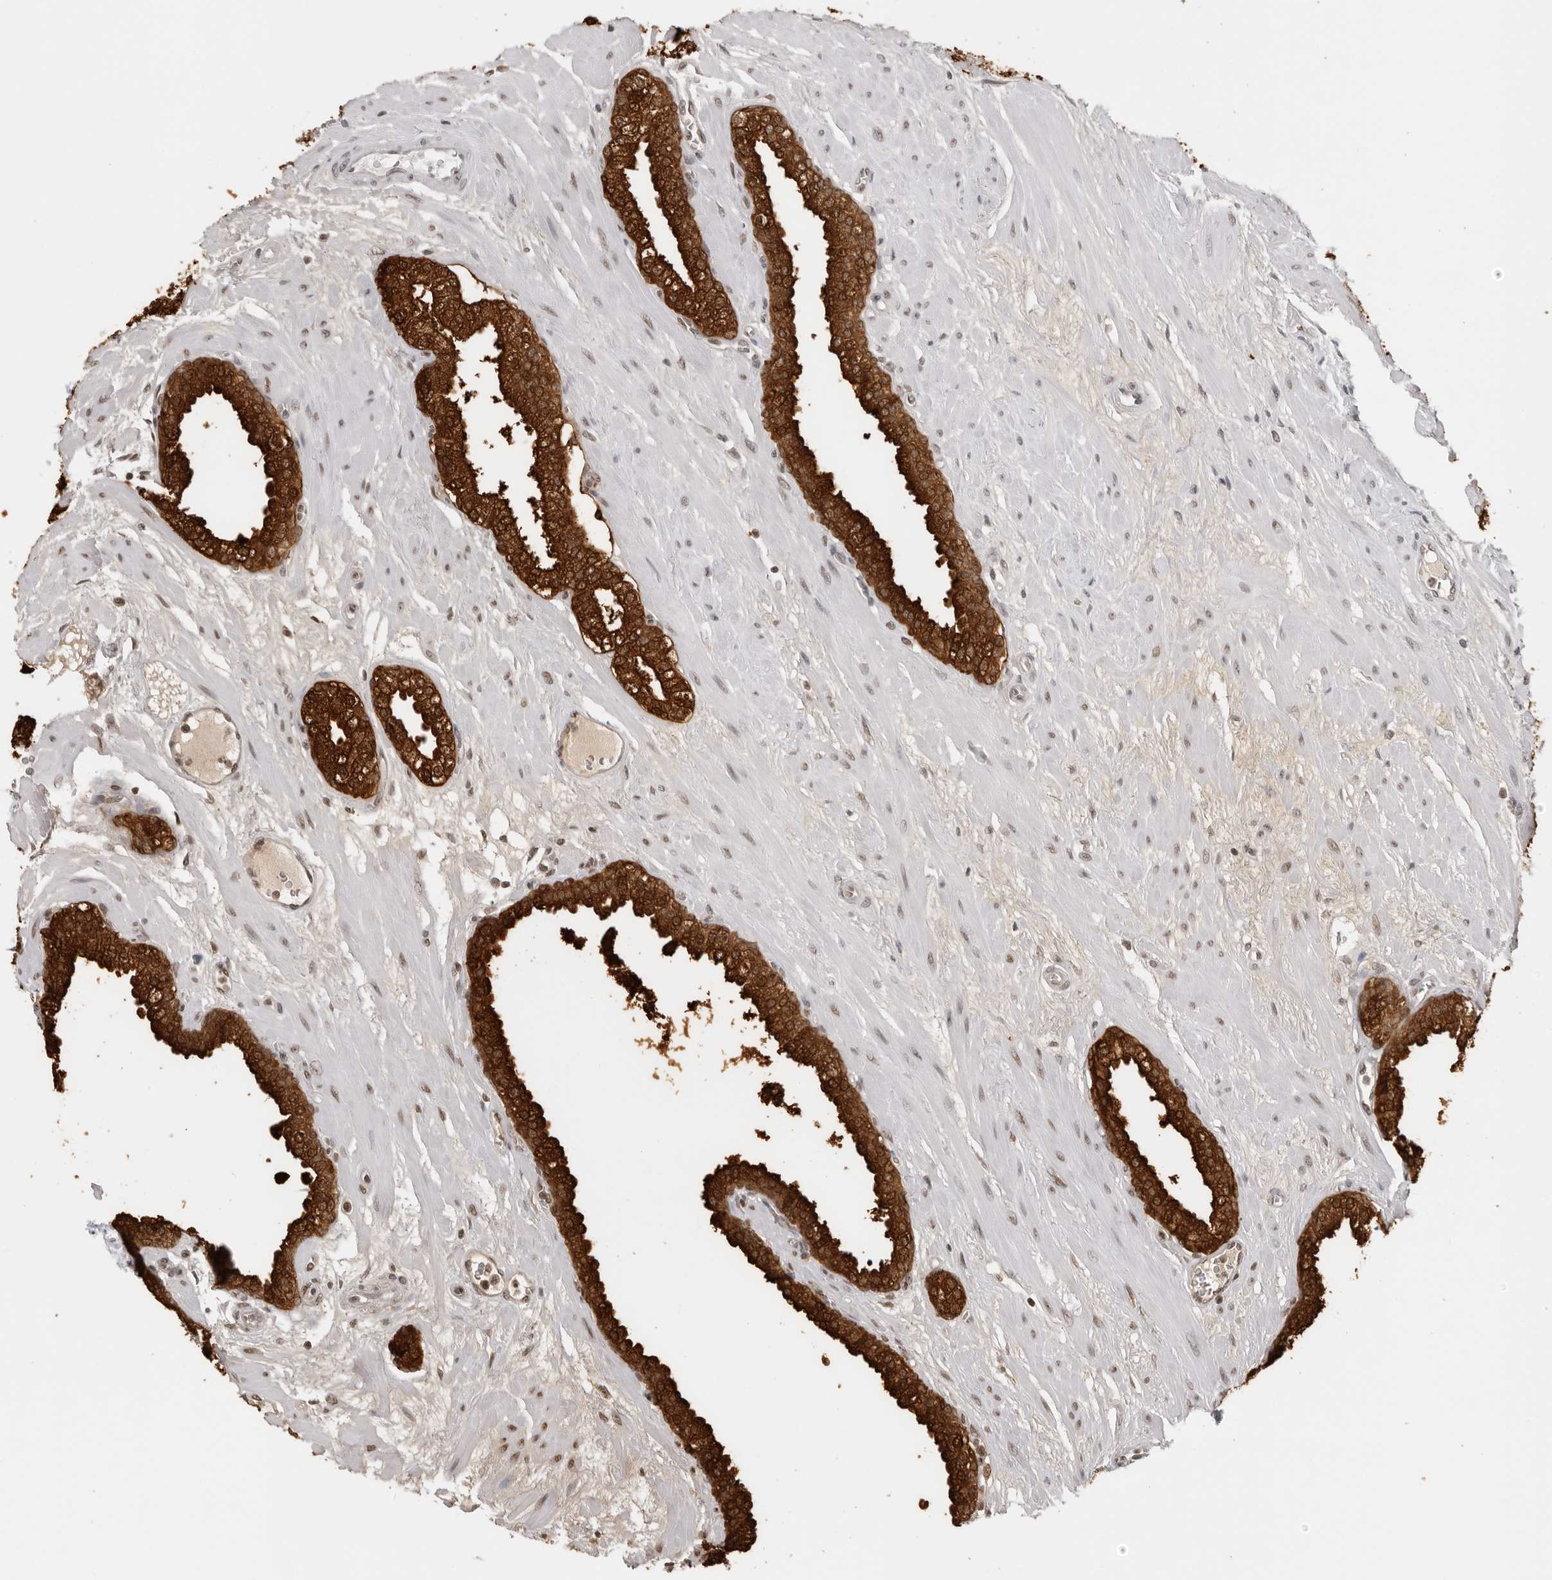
{"staining": {"intensity": "strong", "quantity": ">75%", "location": "cytoplasmic/membranous,nuclear"}, "tissue": "prostate", "cell_type": "Glandular cells", "image_type": "normal", "snomed": [{"axis": "morphology", "description": "Normal tissue, NOS"}, {"axis": "morphology", "description": "Urothelial carcinoma, Low grade"}, {"axis": "topography", "description": "Urinary bladder"}, {"axis": "topography", "description": "Prostate"}], "caption": "Glandular cells display high levels of strong cytoplasmic/membranous,nuclear positivity in approximately >75% of cells in benign prostate.", "gene": "RPA2", "patient": {"sex": "male", "age": 60}}